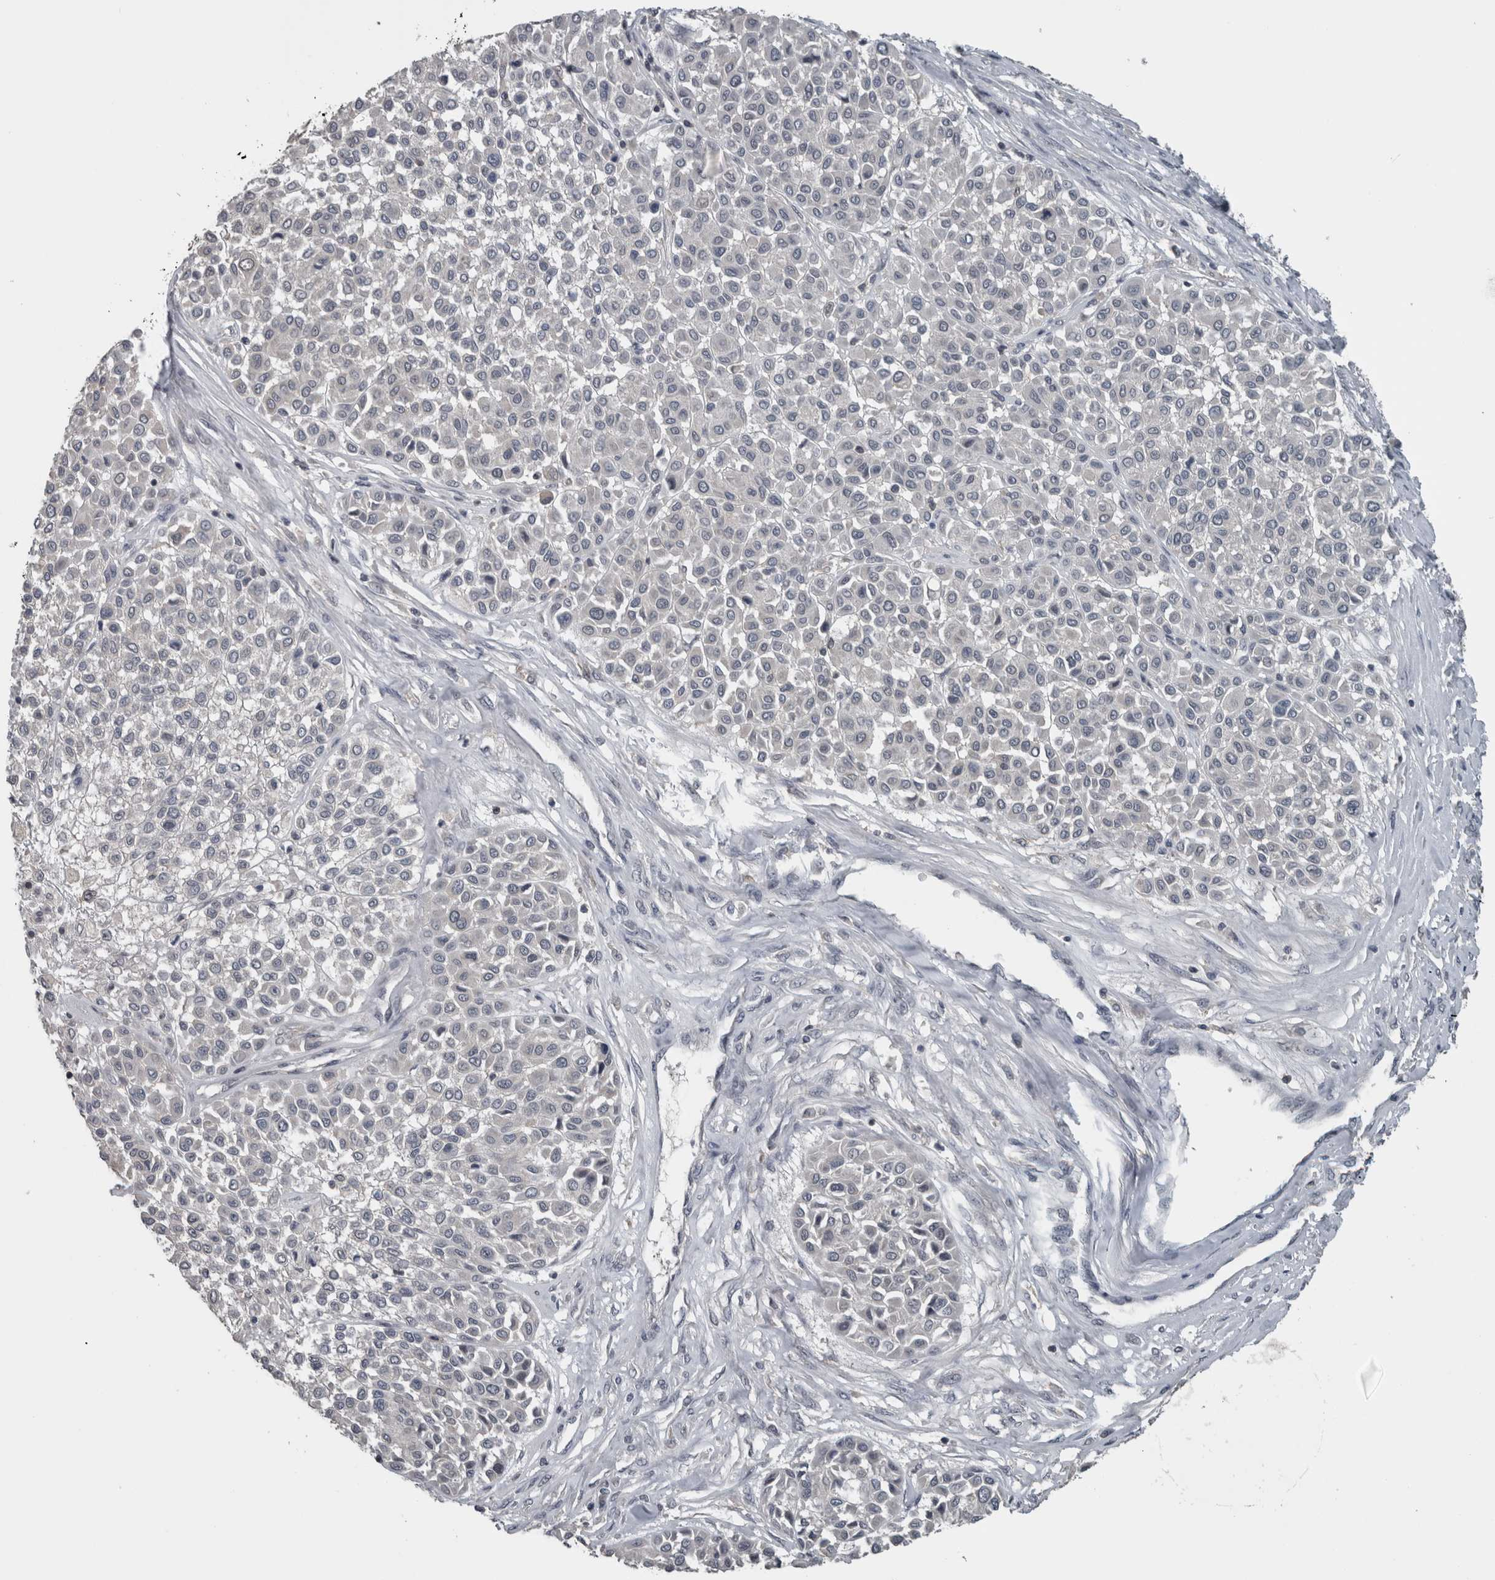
{"staining": {"intensity": "negative", "quantity": "none", "location": "none"}, "tissue": "melanoma", "cell_type": "Tumor cells", "image_type": "cancer", "snomed": [{"axis": "morphology", "description": "Malignant melanoma, Metastatic site"}, {"axis": "topography", "description": "Soft tissue"}], "caption": "This is an IHC image of malignant melanoma (metastatic site). There is no positivity in tumor cells.", "gene": "ZBTB21", "patient": {"sex": "male", "age": 41}}